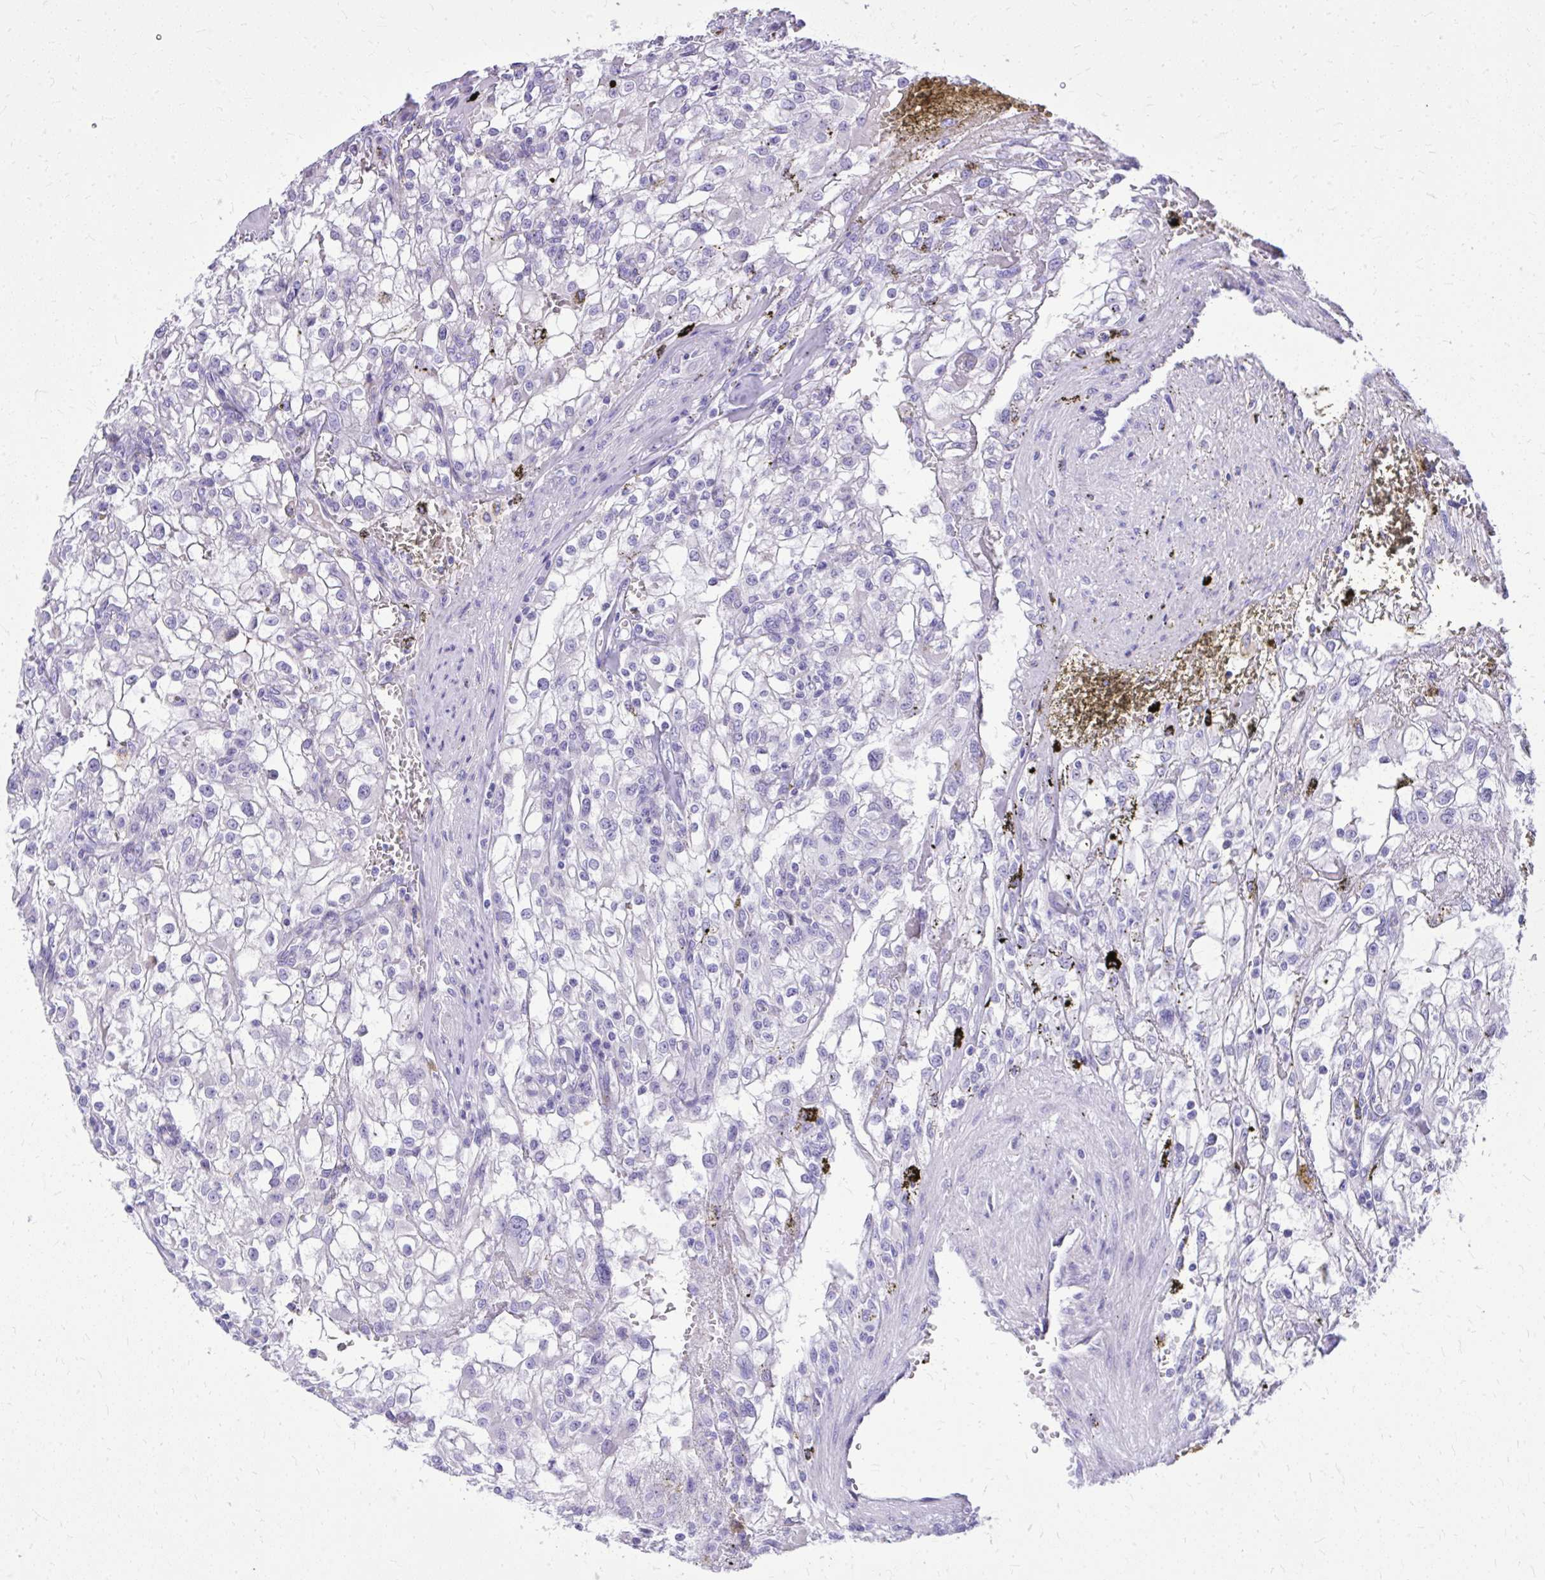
{"staining": {"intensity": "negative", "quantity": "none", "location": "none"}, "tissue": "renal cancer", "cell_type": "Tumor cells", "image_type": "cancer", "snomed": [{"axis": "morphology", "description": "Adenocarcinoma, NOS"}, {"axis": "topography", "description": "Kidney"}], "caption": "IHC image of human renal adenocarcinoma stained for a protein (brown), which exhibits no staining in tumor cells. Nuclei are stained in blue.", "gene": "BCL6B", "patient": {"sex": "female", "age": 74}}